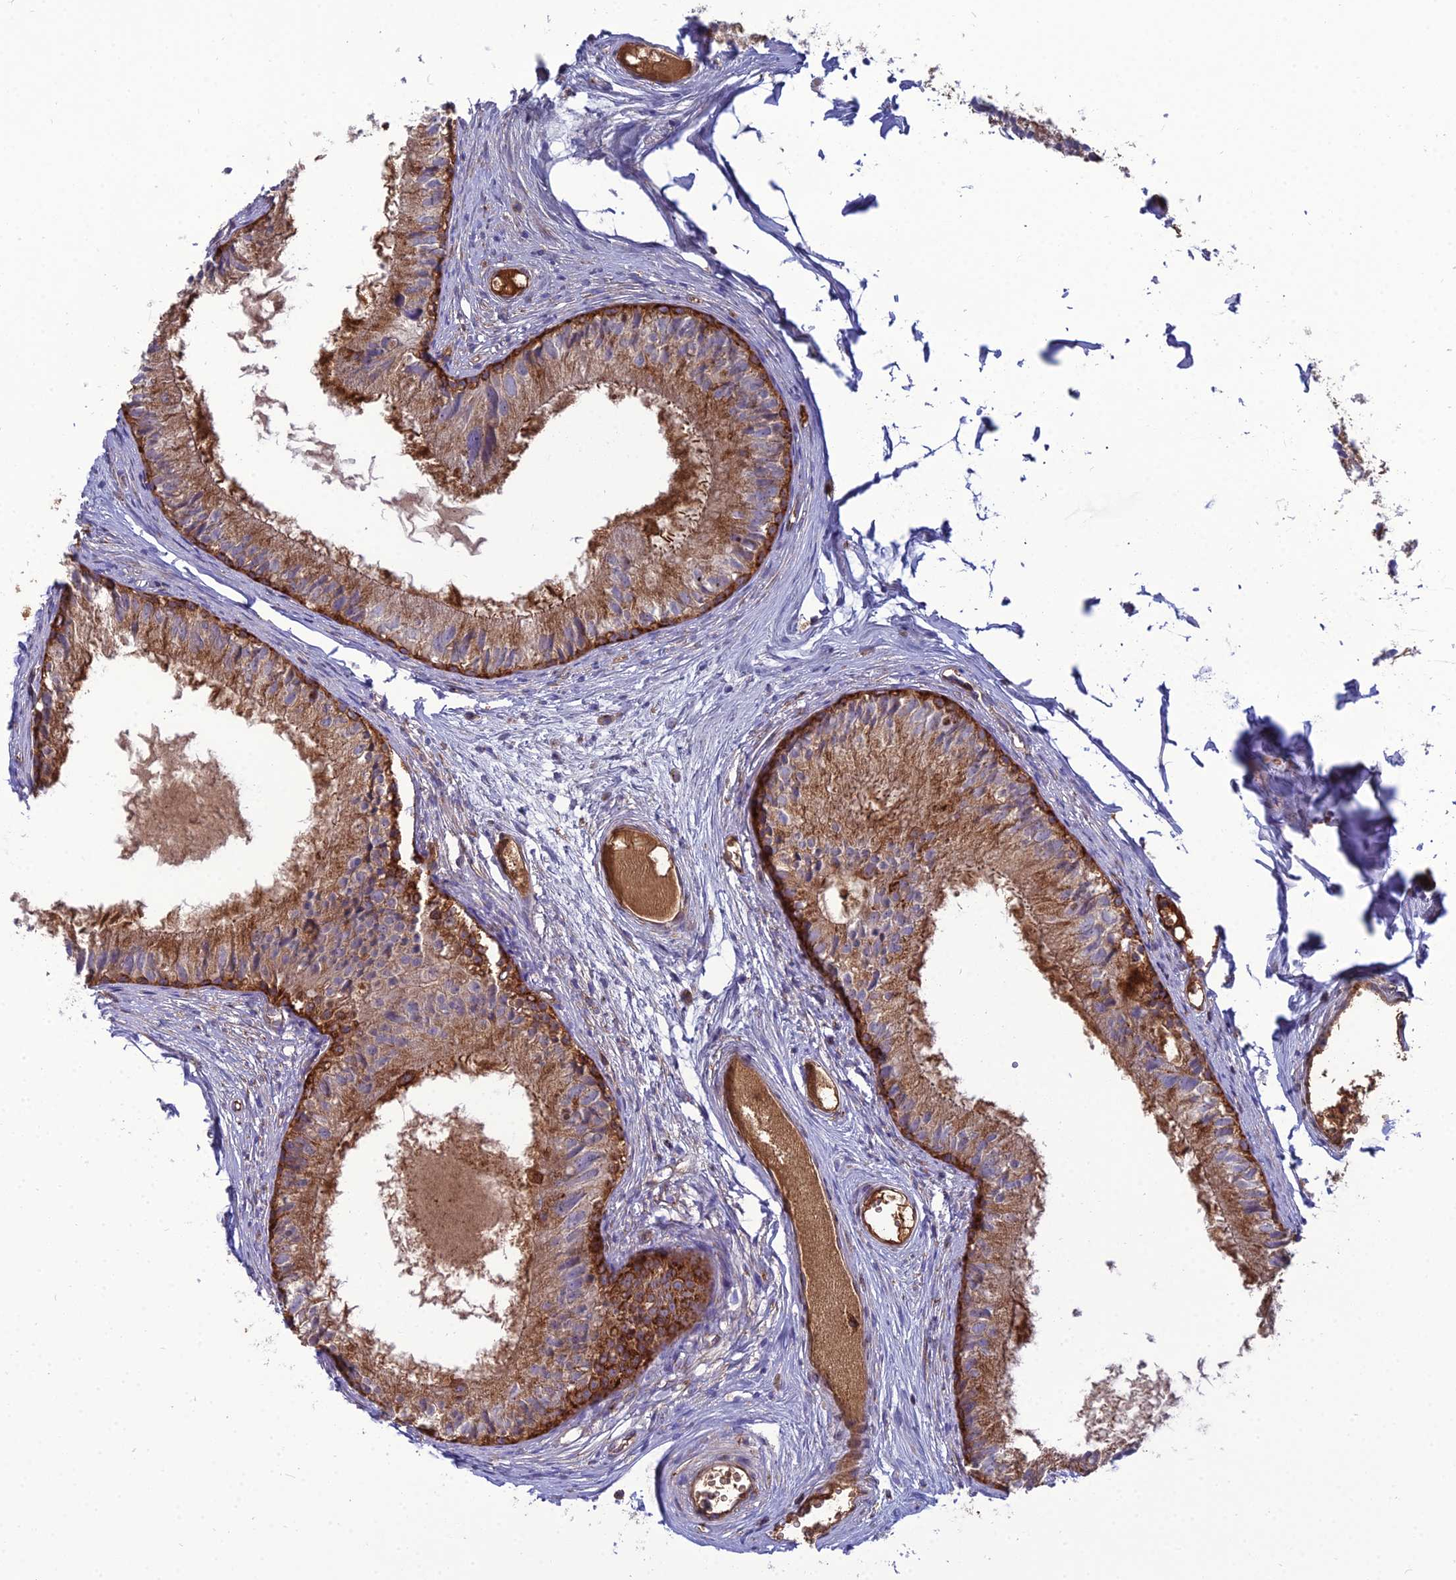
{"staining": {"intensity": "strong", "quantity": ">75%", "location": "cytoplasmic/membranous"}, "tissue": "epididymis", "cell_type": "Glandular cells", "image_type": "normal", "snomed": [{"axis": "morphology", "description": "Normal tissue, NOS"}, {"axis": "morphology", "description": "Seminoma in situ"}, {"axis": "topography", "description": "Testis"}, {"axis": "topography", "description": "Epididymis"}], "caption": "IHC staining of unremarkable epididymis, which demonstrates high levels of strong cytoplasmic/membranous positivity in about >75% of glandular cells indicating strong cytoplasmic/membranous protein expression. The staining was performed using DAB (3,3'-diaminobenzidine) (brown) for protein detection and nuclei were counterstained in hematoxylin (blue).", "gene": "LNPEP", "patient": {"sex": "male", "age": 28}}